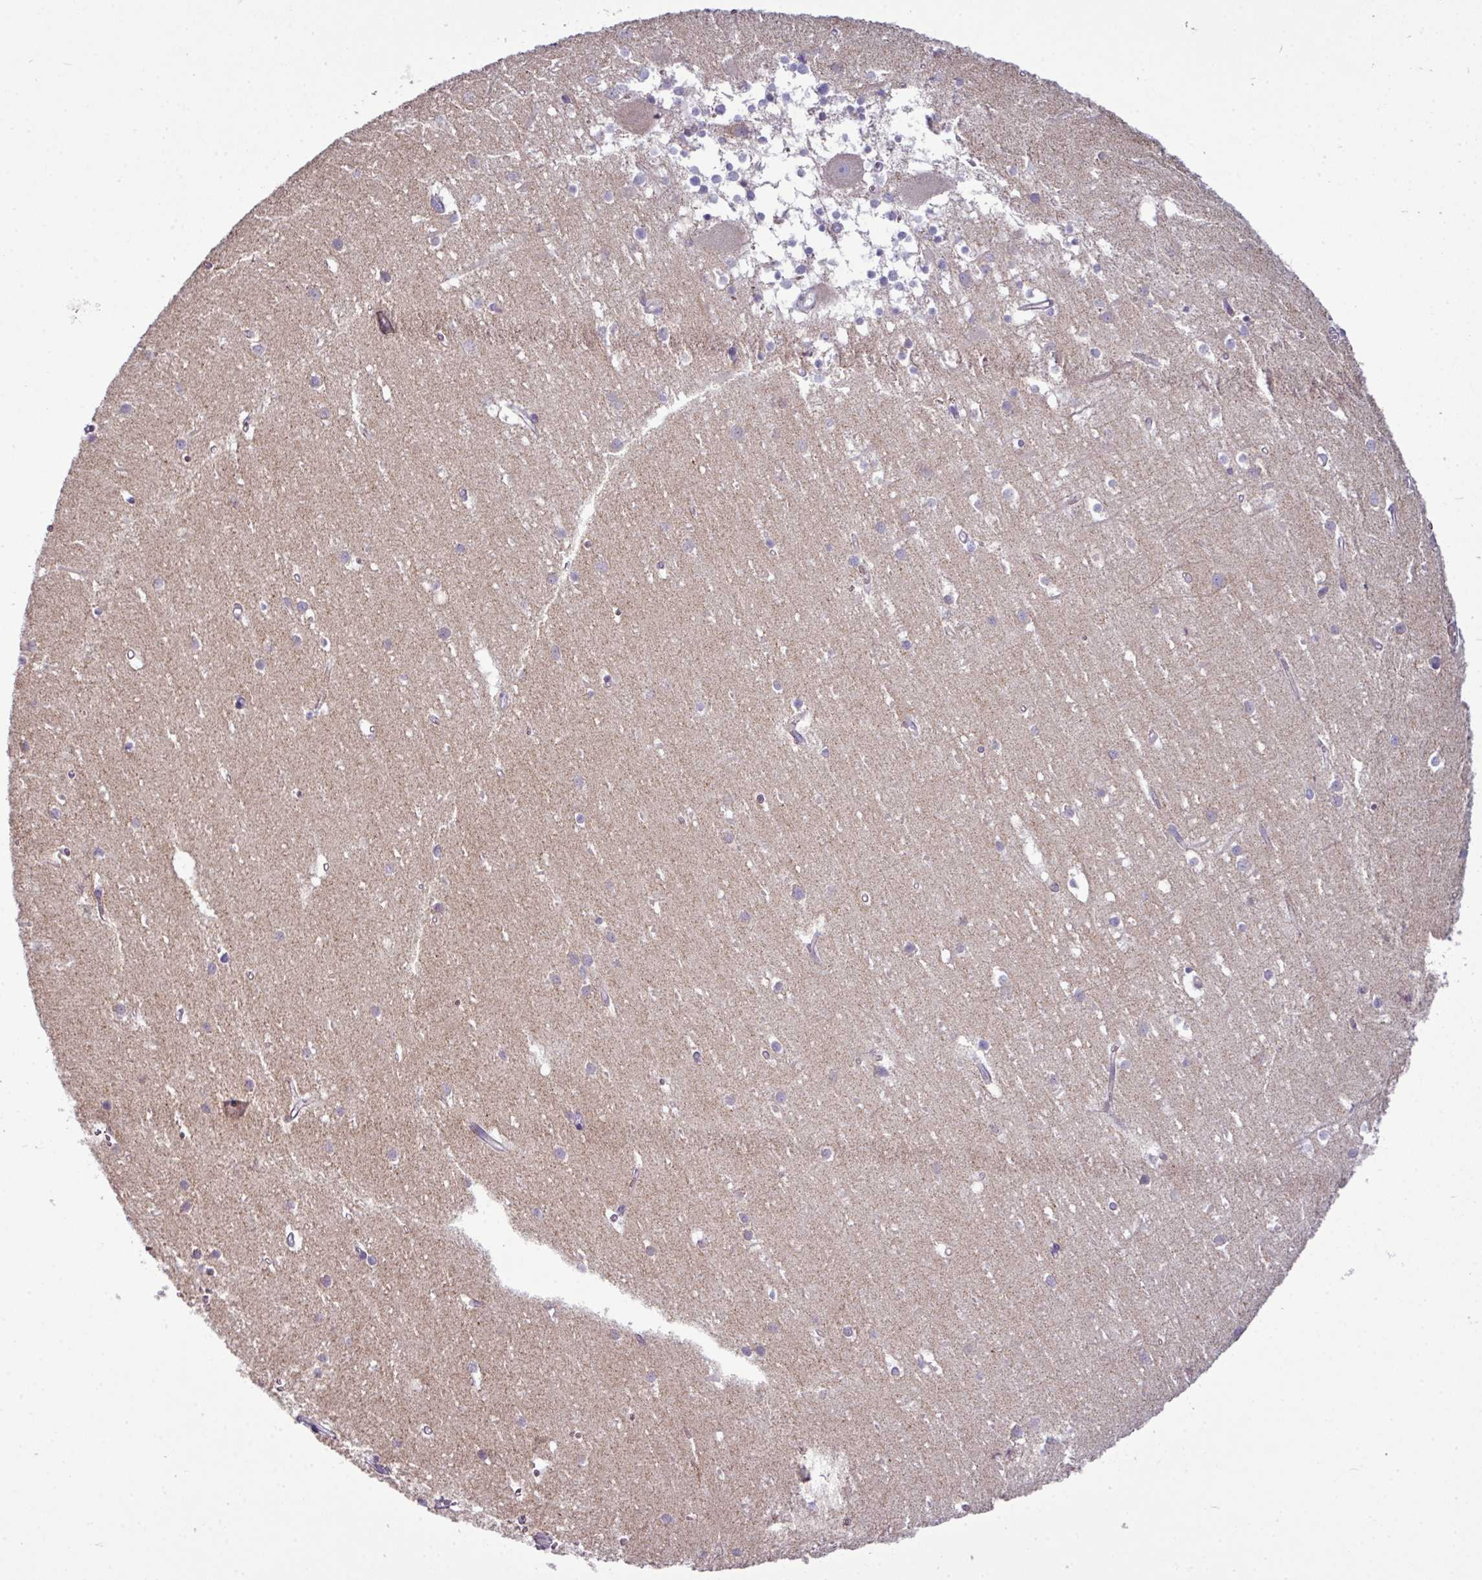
{"staining": {"intensity": "moderate", "quantity": "25%-75%", "location": "cytoplasmic/membranous"}, "tissue": "cerebellum", "cell_type": "Cells in granular layer", "image_type": "normal", "snomed": [{"axis": "morphology", "description": "Normal tissue, NOS"}, {"axis": "topography", "description": "Cerebellum"}], "caption": "Immunohistochemical staining of unremarkable human cerebellum reveals 25%-75% levels of moderate cytoplasmic/membranous protein expression in approximately 25%-75% of cells in granular layer. The protein of interest is shown in brown color, while the nuclei are stained blue.", "gene": "AGAP4", "patient": {"sex": "male", "age": 54}}